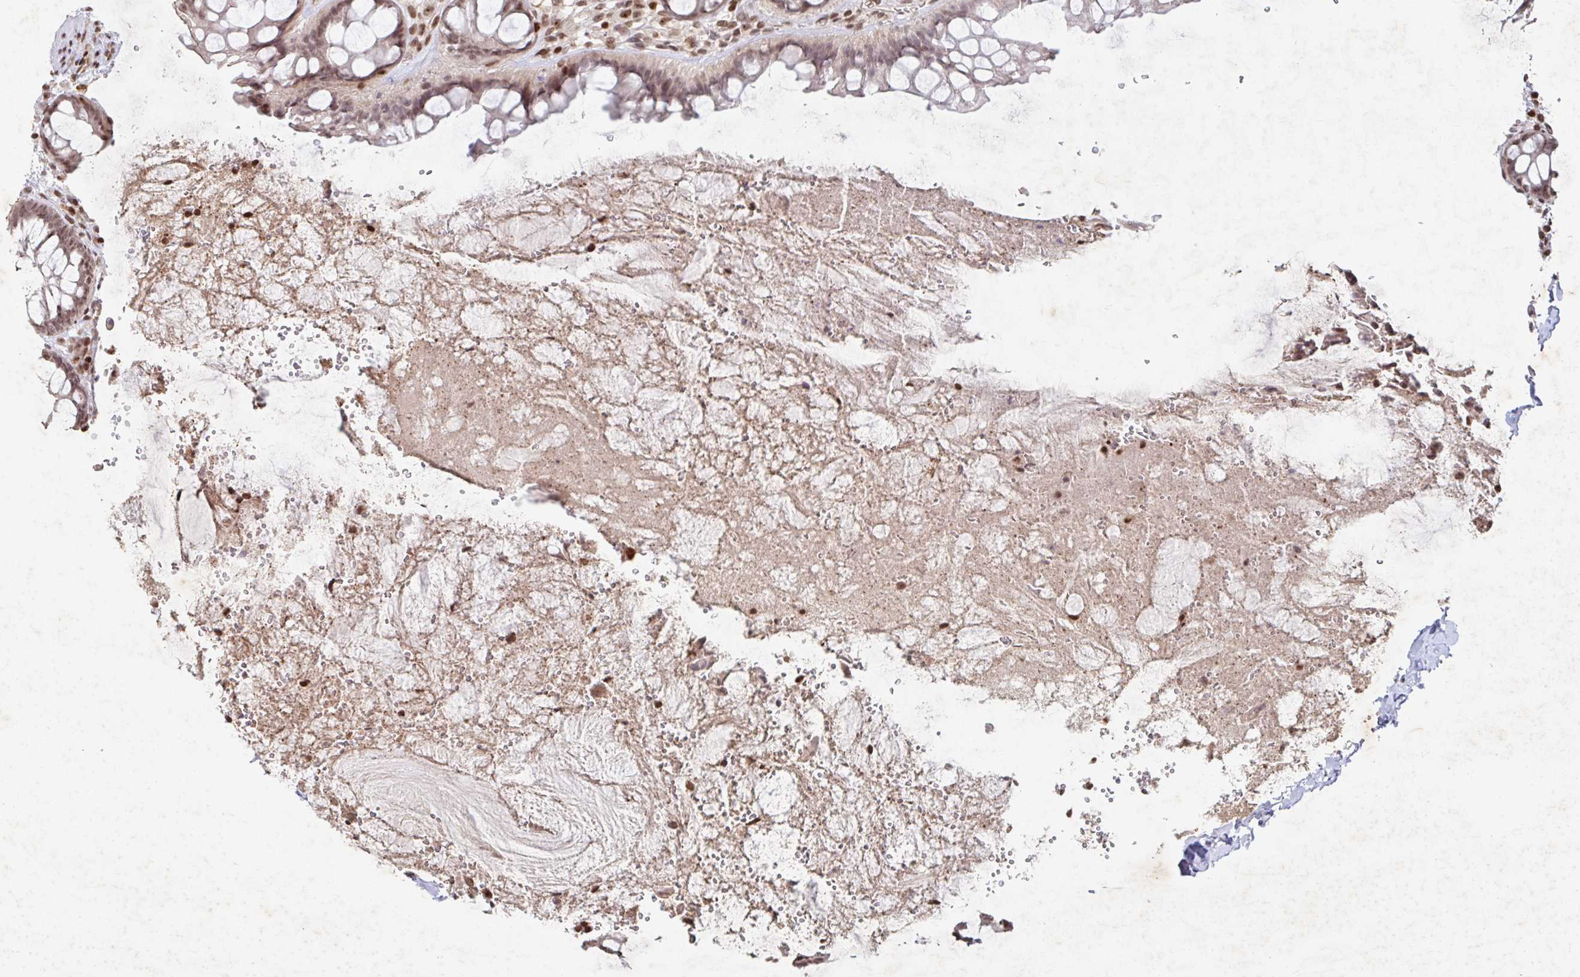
{"staining": {"intensity": "moderate", "quantity": ">75%", "location": "nuclear"}, "tissue": "rectum", "cell_type": "Glandular cells", "image_type": "normal", "snomed": [{"axis": "morphology", "description": "Normal tissue, NOS"}, {"axis": "topography", "description": "Rectum"}], "caption": "Immunohistochemical staining of benign human rectum shows >75% levels of moderate nuclear protein expression in about >75% of glandular cells.", "gene": "C19orf53", "patient": {"sex": "female", "age": 69}}